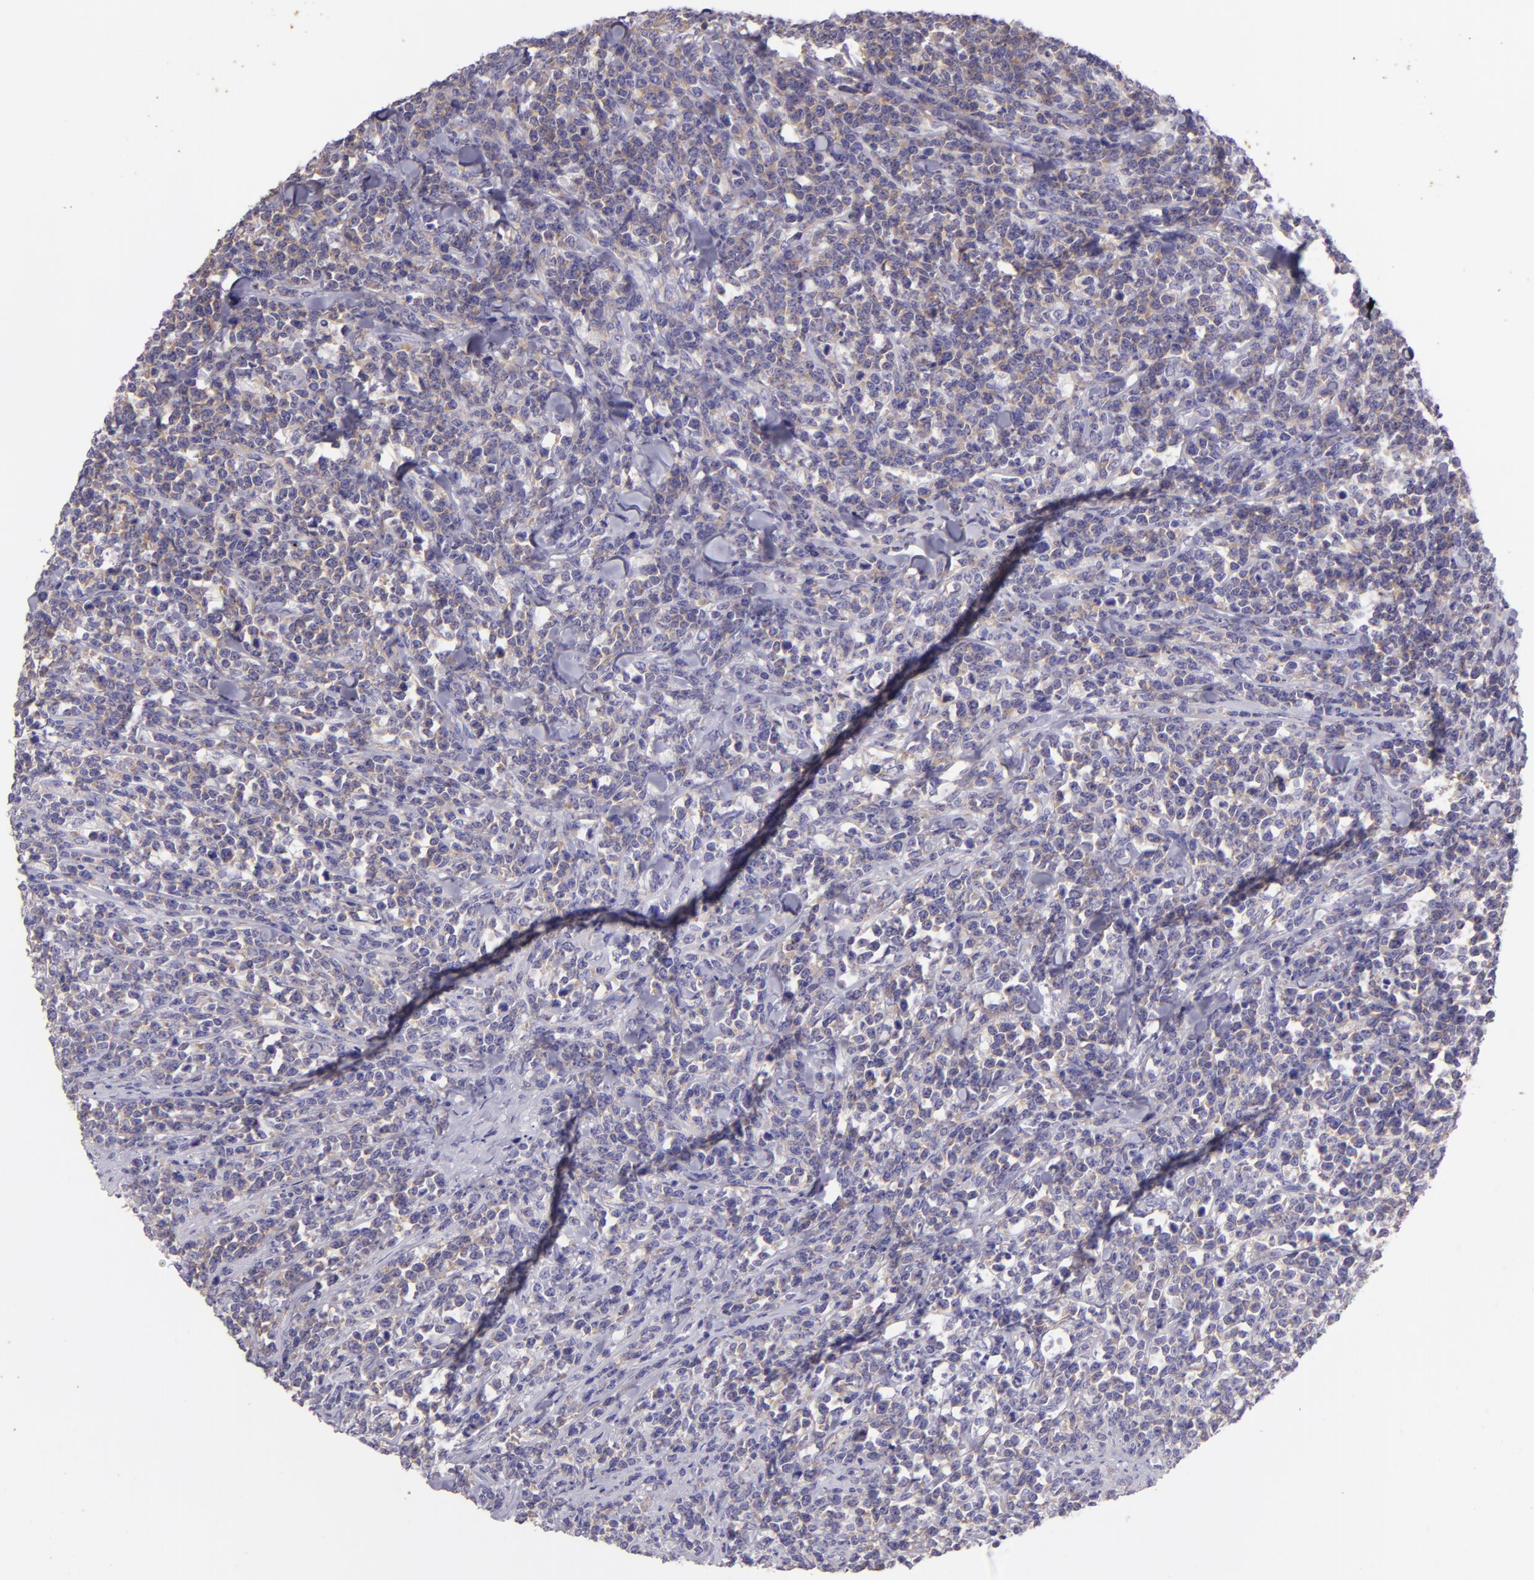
{"staining": {"intensity": "weak", "quantity": "25%-75%", "location": "cytoplasmic/membranous"}, "tissue": "lymphoma", "cell_type": "Tumor cells", "image_type": "cancer", "snomed": [{"axis": "morphology", "description": "Malignant lymphoma, non-Hodgkin's type, High grade"}, {"axis": "topography", "description": "Small intestine"}, {"axis": "topography", "description": "Colon"}], "caption": "Tumor cells display low levels of weak cytoplasmic/membranous expression in about 25%-75% of cells in human lymphoma.", "gene": "ZC3H7B", "patient": {"sex": "male", "age": 8}}